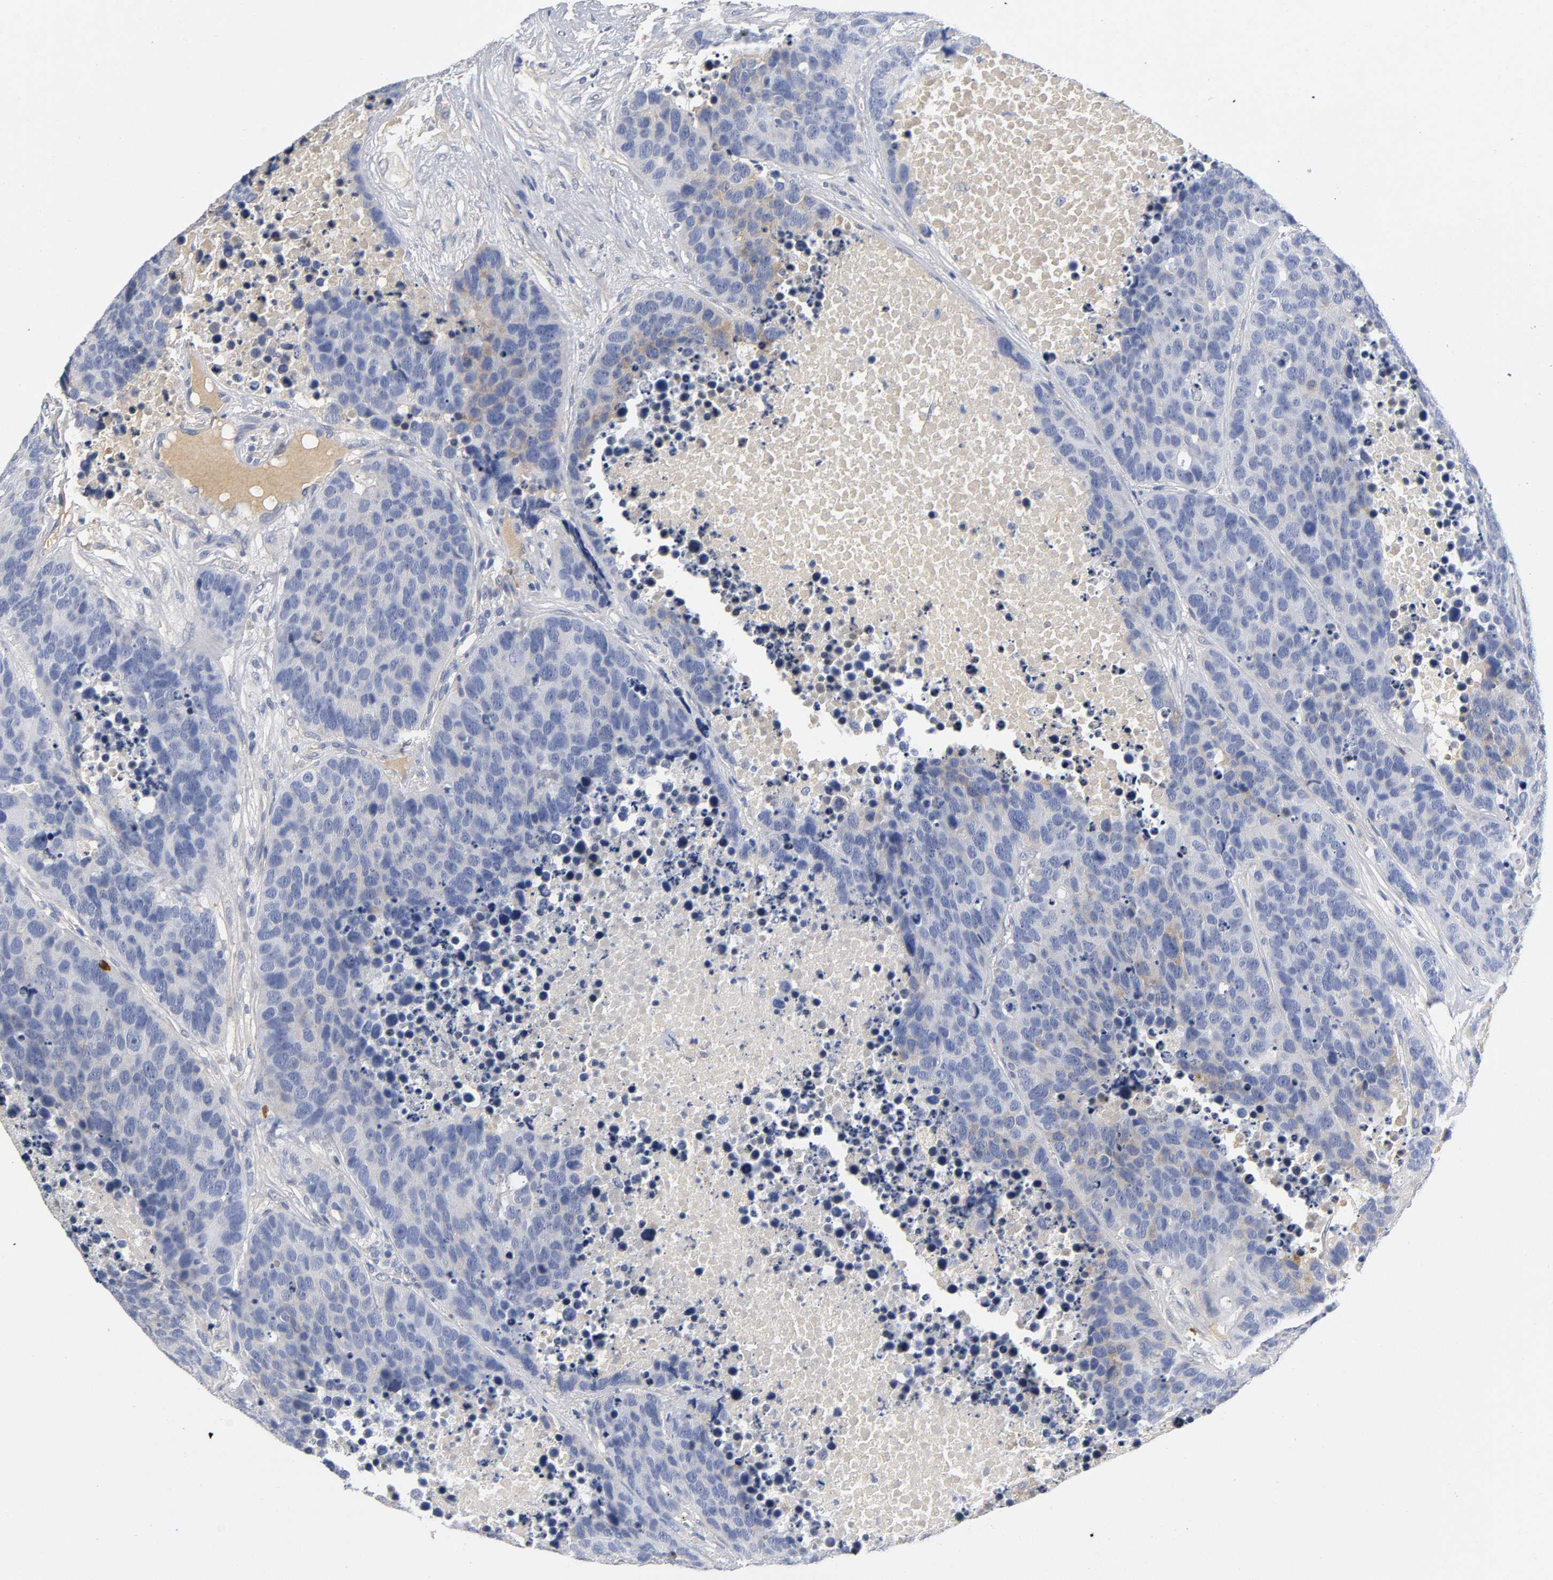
{"staining": {"intensity": "moderate", "quantity": "<25%", "location": "cytoplasmic/membranous"}, "tissue": "carcinoid", "cell_type": "Tumor cells", "image_type": "cancer", "snomed": [{"axis": "morphology", "description": "Carcinoid, malignant, NOS"}, {"axis": "topography", "description": "Lung"}], "caption": "Moderate cytoplasmic/membranous expression is present in about <25% of tumor cells in malignant carcinoid. The staining was performed using DAB (3,3'-diaminobenzidine), with brown indicating positive protein expression. Nuclei are stained blue with hematoxylin.", "gene": "TNC", "patient": {"sex": "male", "age": 60}}